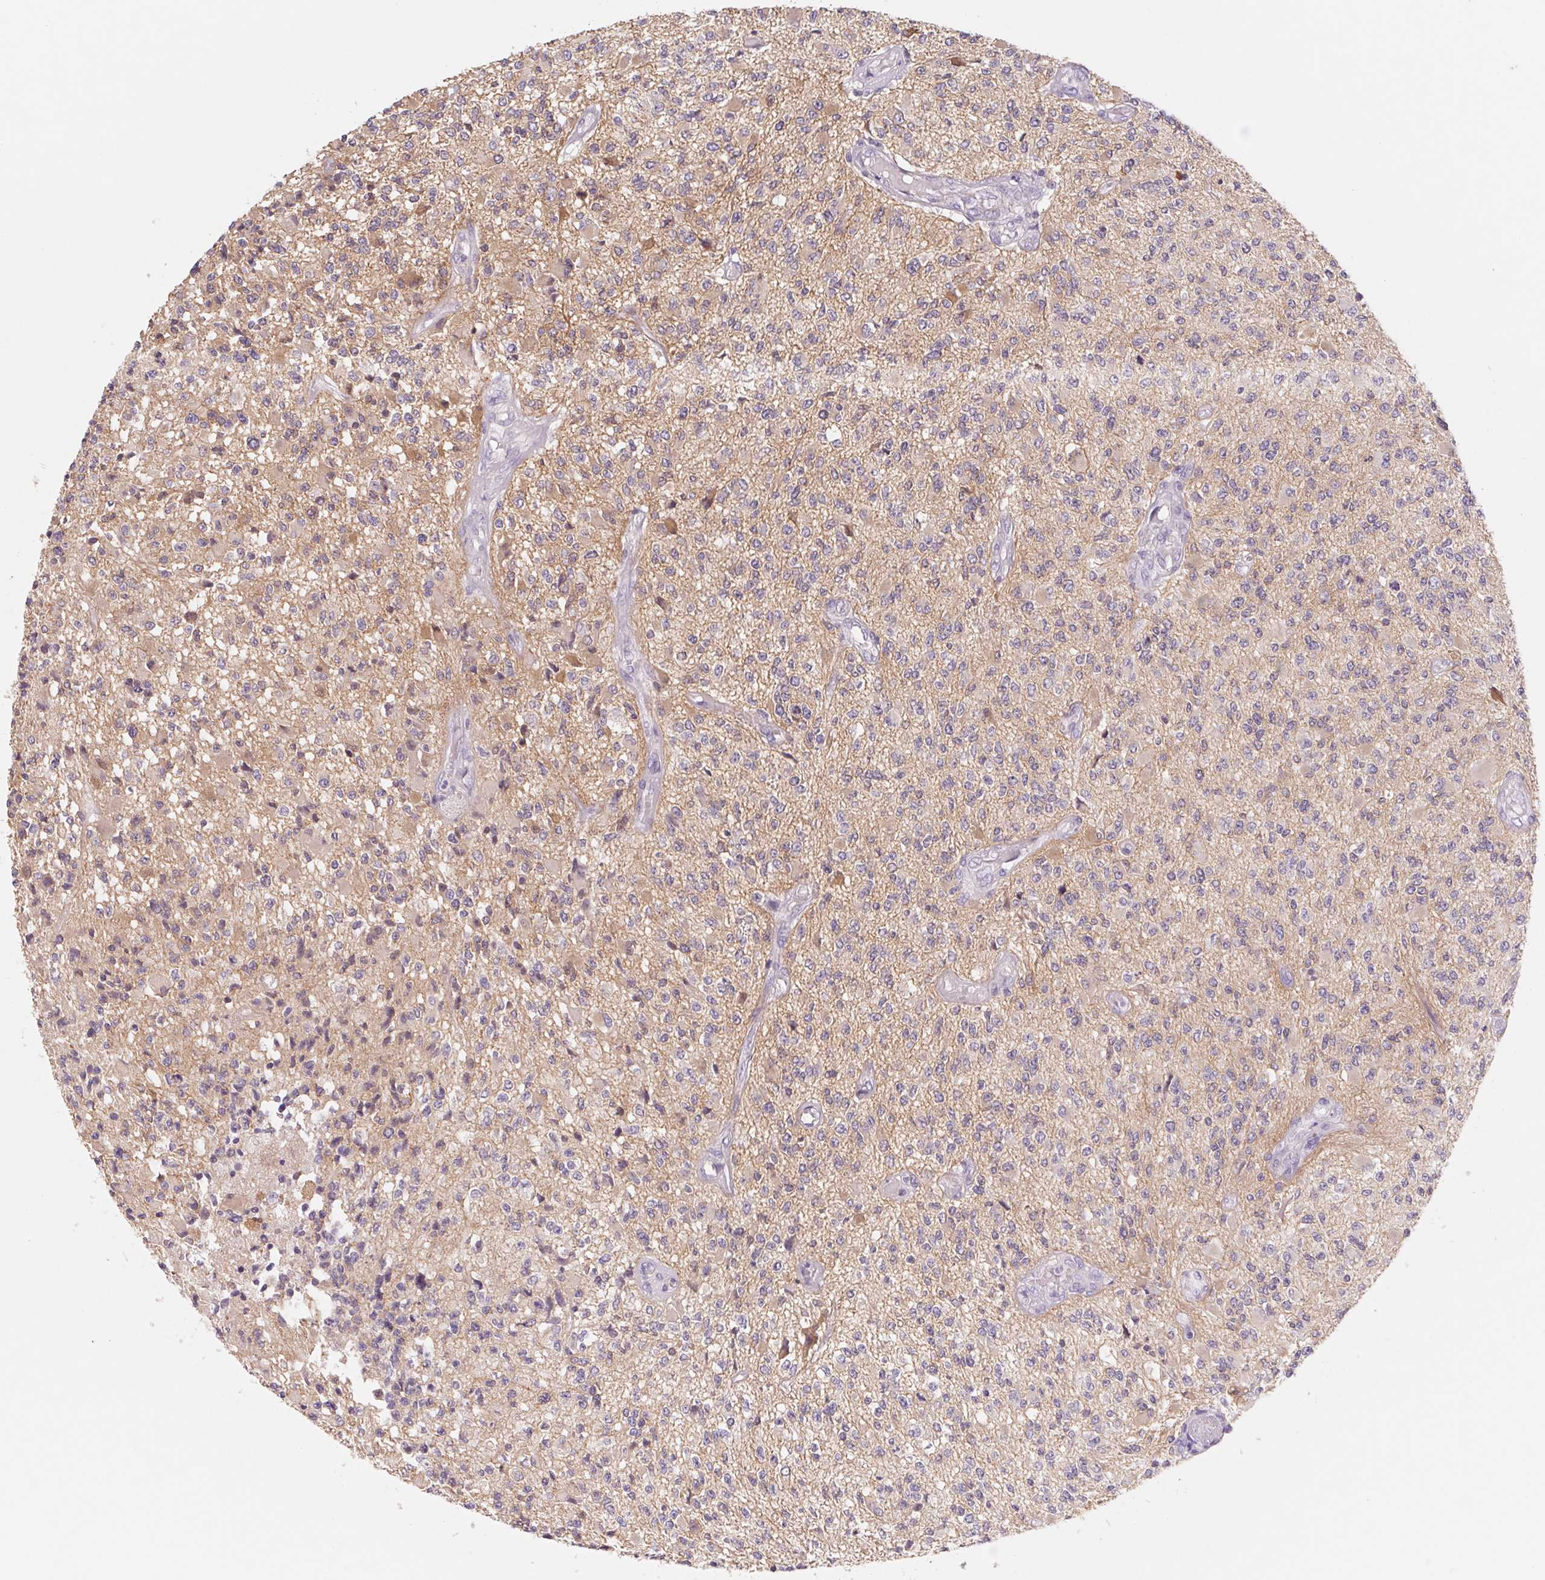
{"staining": {"intensity": "negative", "quantity": "none", "location": "none"}, "tissue": "glioma", "cell_type": "Tumor cells", "image_type": "cancer", "snomed": [{"axis": "morphology", "description": "Glioma, malignant, High grade"}, {"axis": "topography", "description": "Brain"}], "caption": "The immunohistochemistry micrograph has no significant expression in tumor cells of malignant high-grade glioma tissue.", "gene": "CTNND2", "patient": {"sex": "female", "age": 63}}